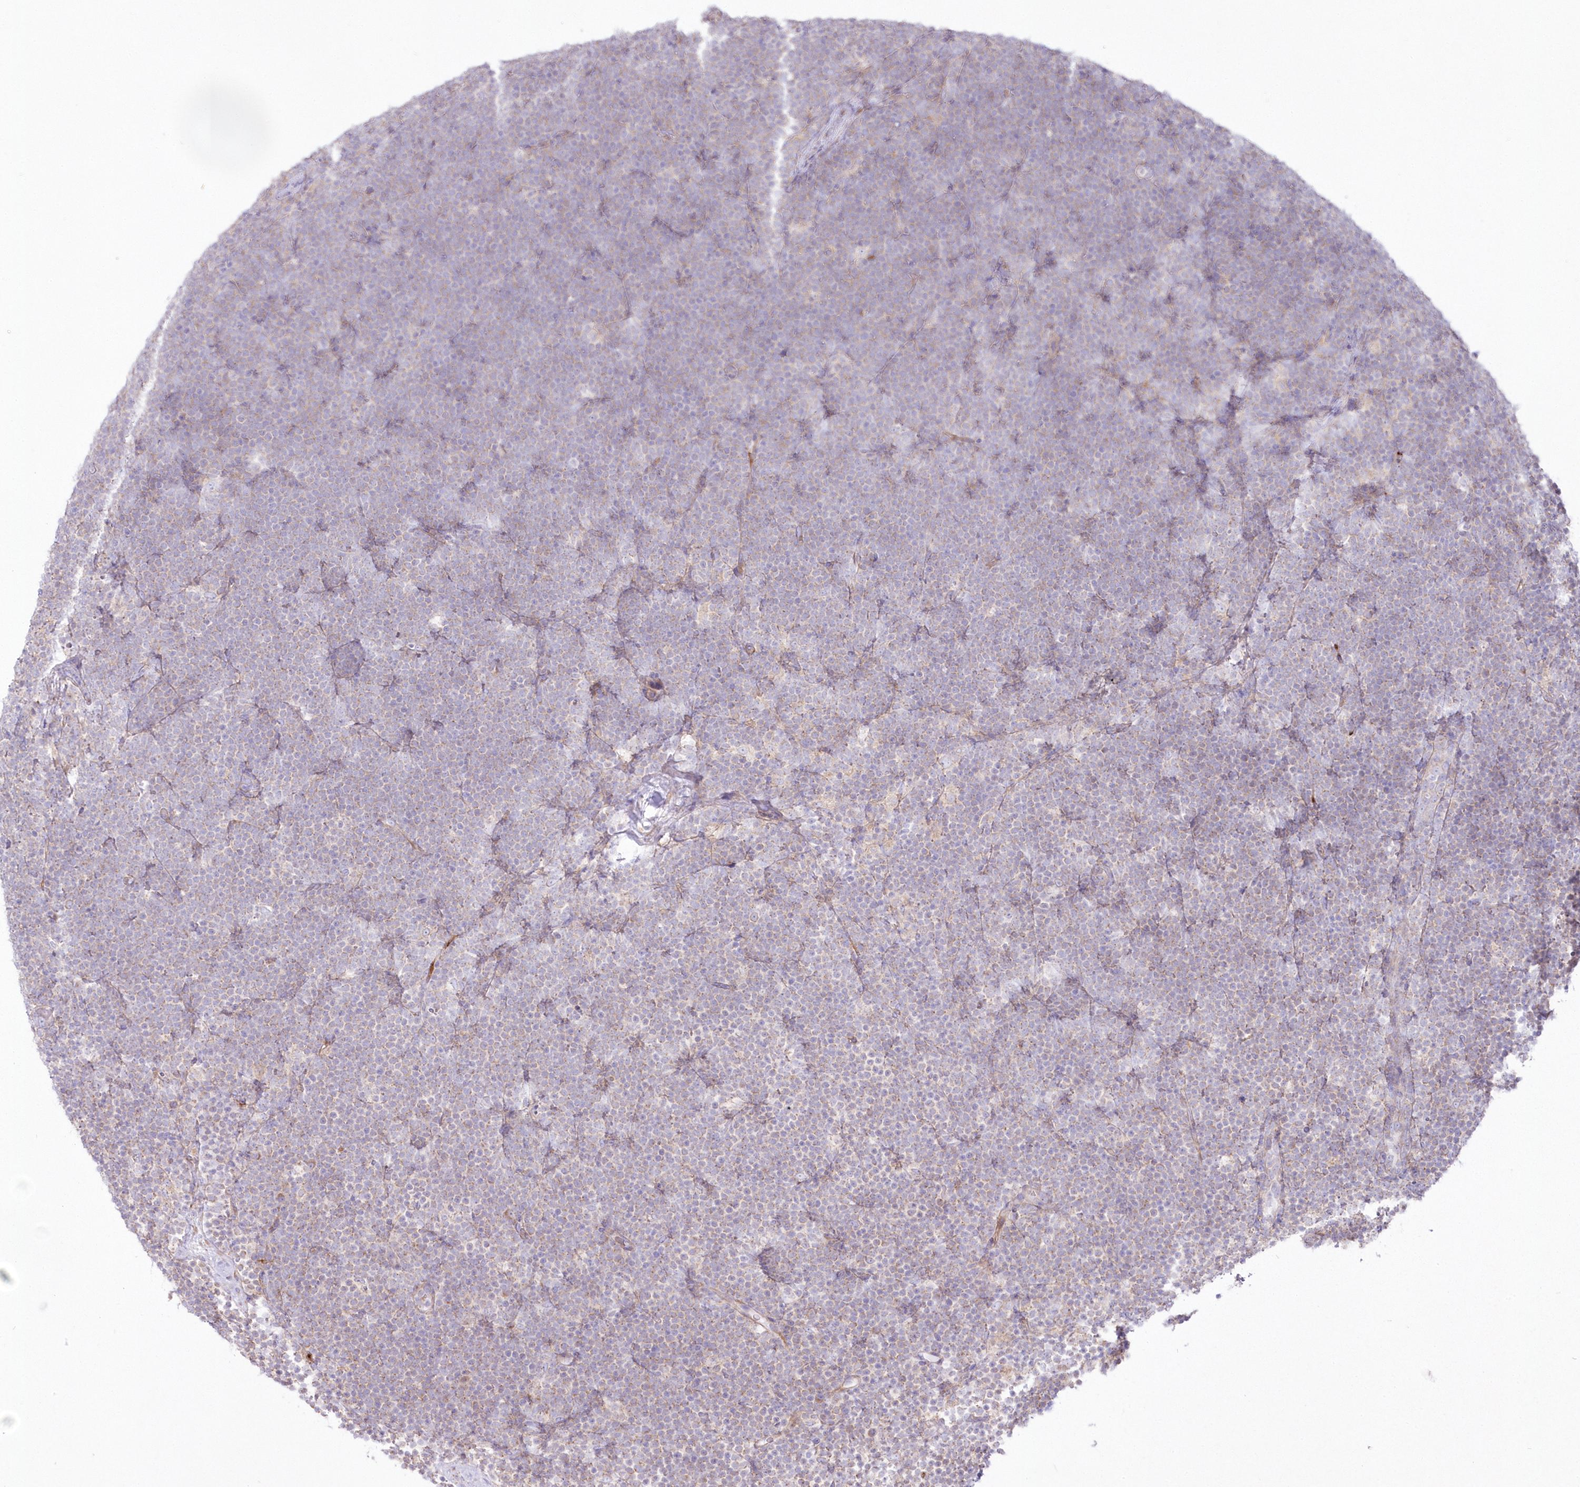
{"staining": {"intensity": "negative", "quantity": "none", "location": "none"}, "tissue": "lymphoma", "cell_type": "Tumor cells", "image_type": "cancer", "snomed": [{"axis": "morphology", "description": "Malignant lymphoma, non-Hodgkin's type, High grade"}, {"axis": "topography", "description": "Lymph node"}], "caption": "An IHC histopathology image of lymphoma is shown. There is no staining in tumor cells of lymphoma. (Immunohistochemistry, brightfield microscopy, high magnification).", "gene": "ZNF843", "patient": {"sex": "male", "age": 13}}